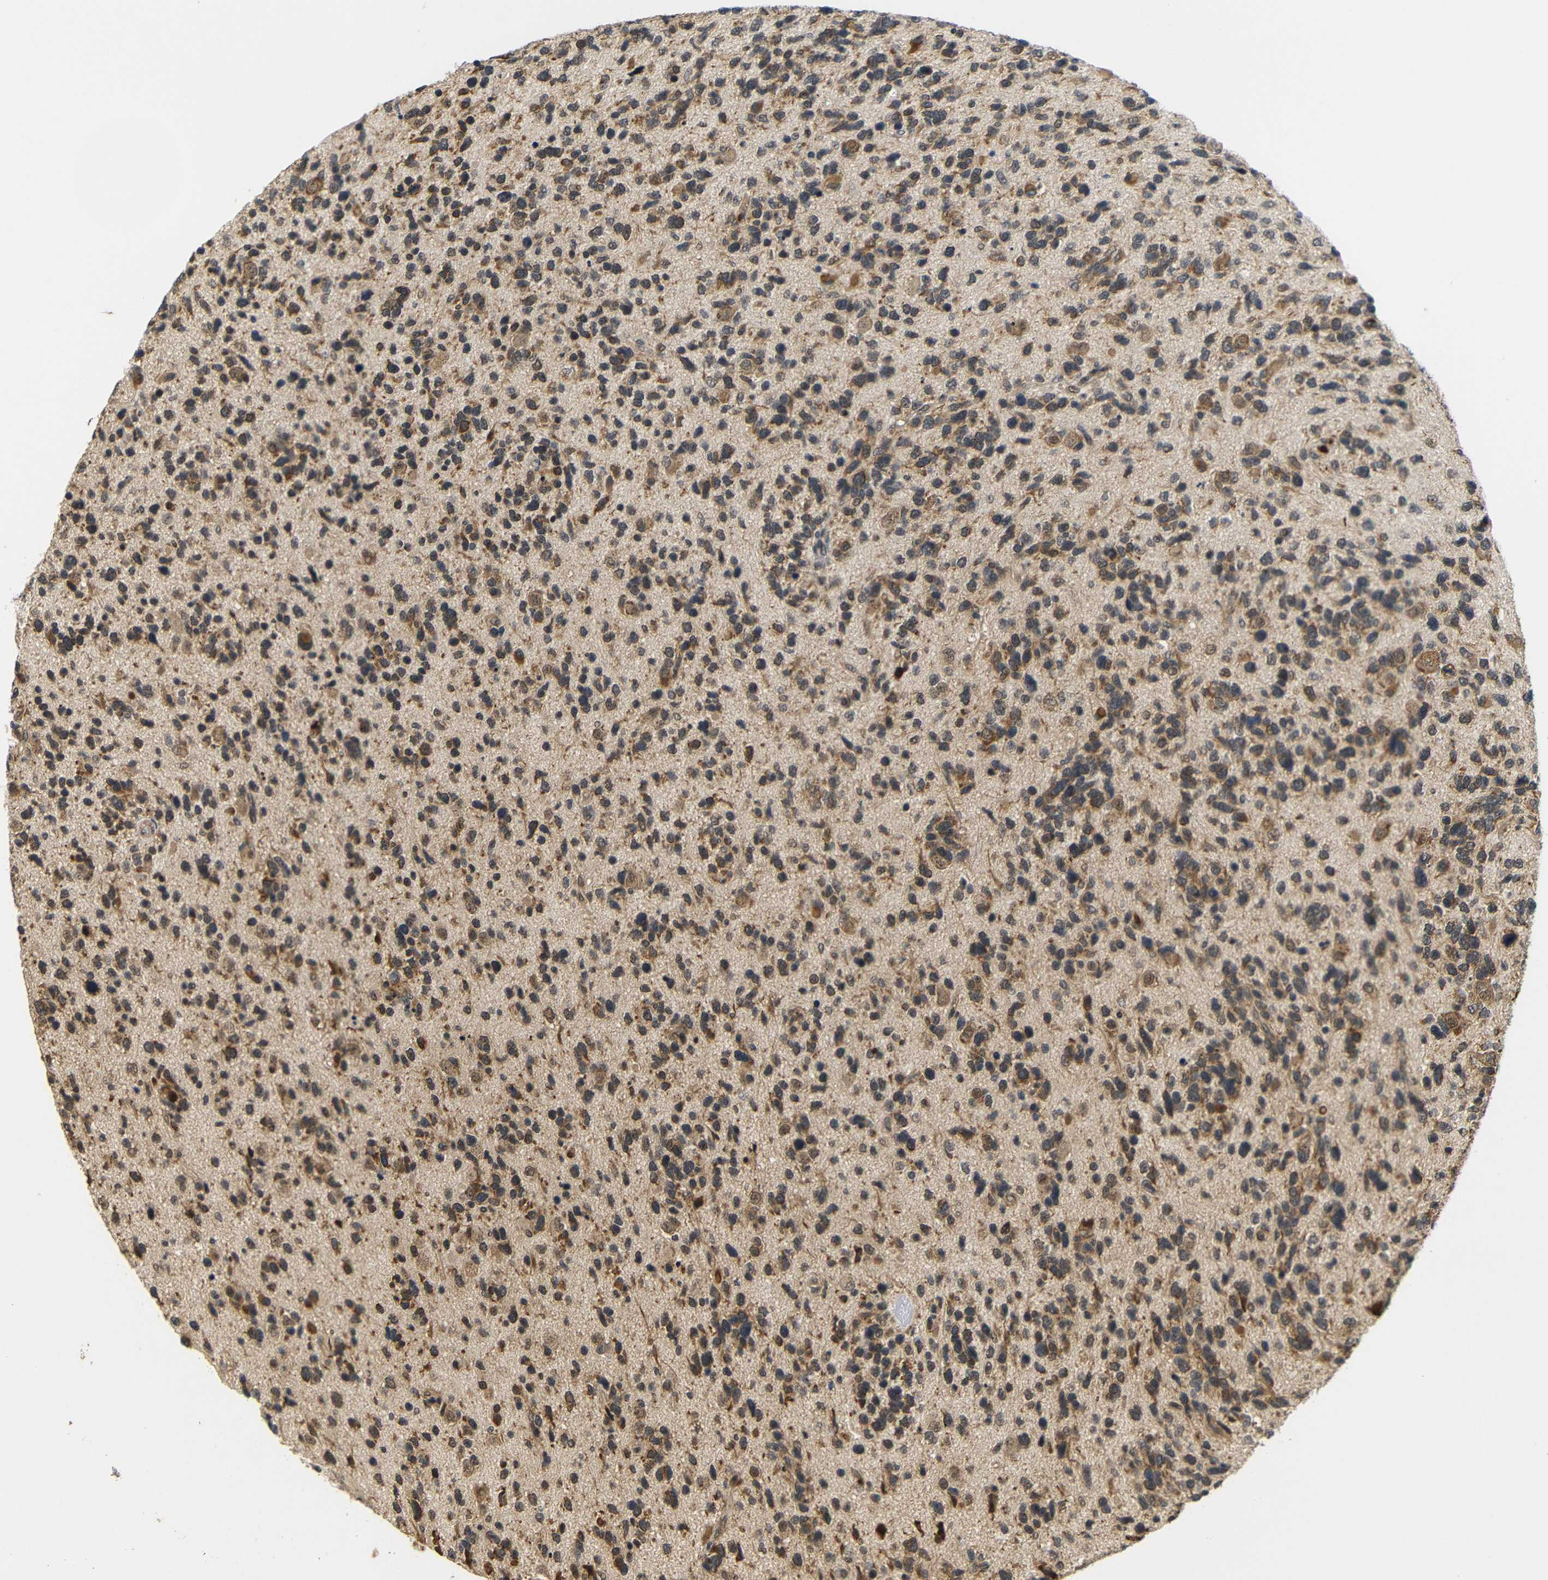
{"staining": {"intensity": "moderate", "quantity": ">75%", "location": "cytoplasmic/membranous"}, "tissue": "glioma", "cell_type": "Tumor cells", "image_type": "cancer", "snomed": [{"axis": "morphology", "description": "Glioma, malignant, High grade"}, {"axis": "topography", "description": "Brain"}], "caption": "Glioma stained with DAB (3,3'-diaminobenzidine) immunohistochemistry (IHC) exhibits medium levels of moderate cytoplasmic/membranous staining in approximately >75% of tumor cells.", "gene": "GJA5", "patient": {"sex": "female", "age": 58}}